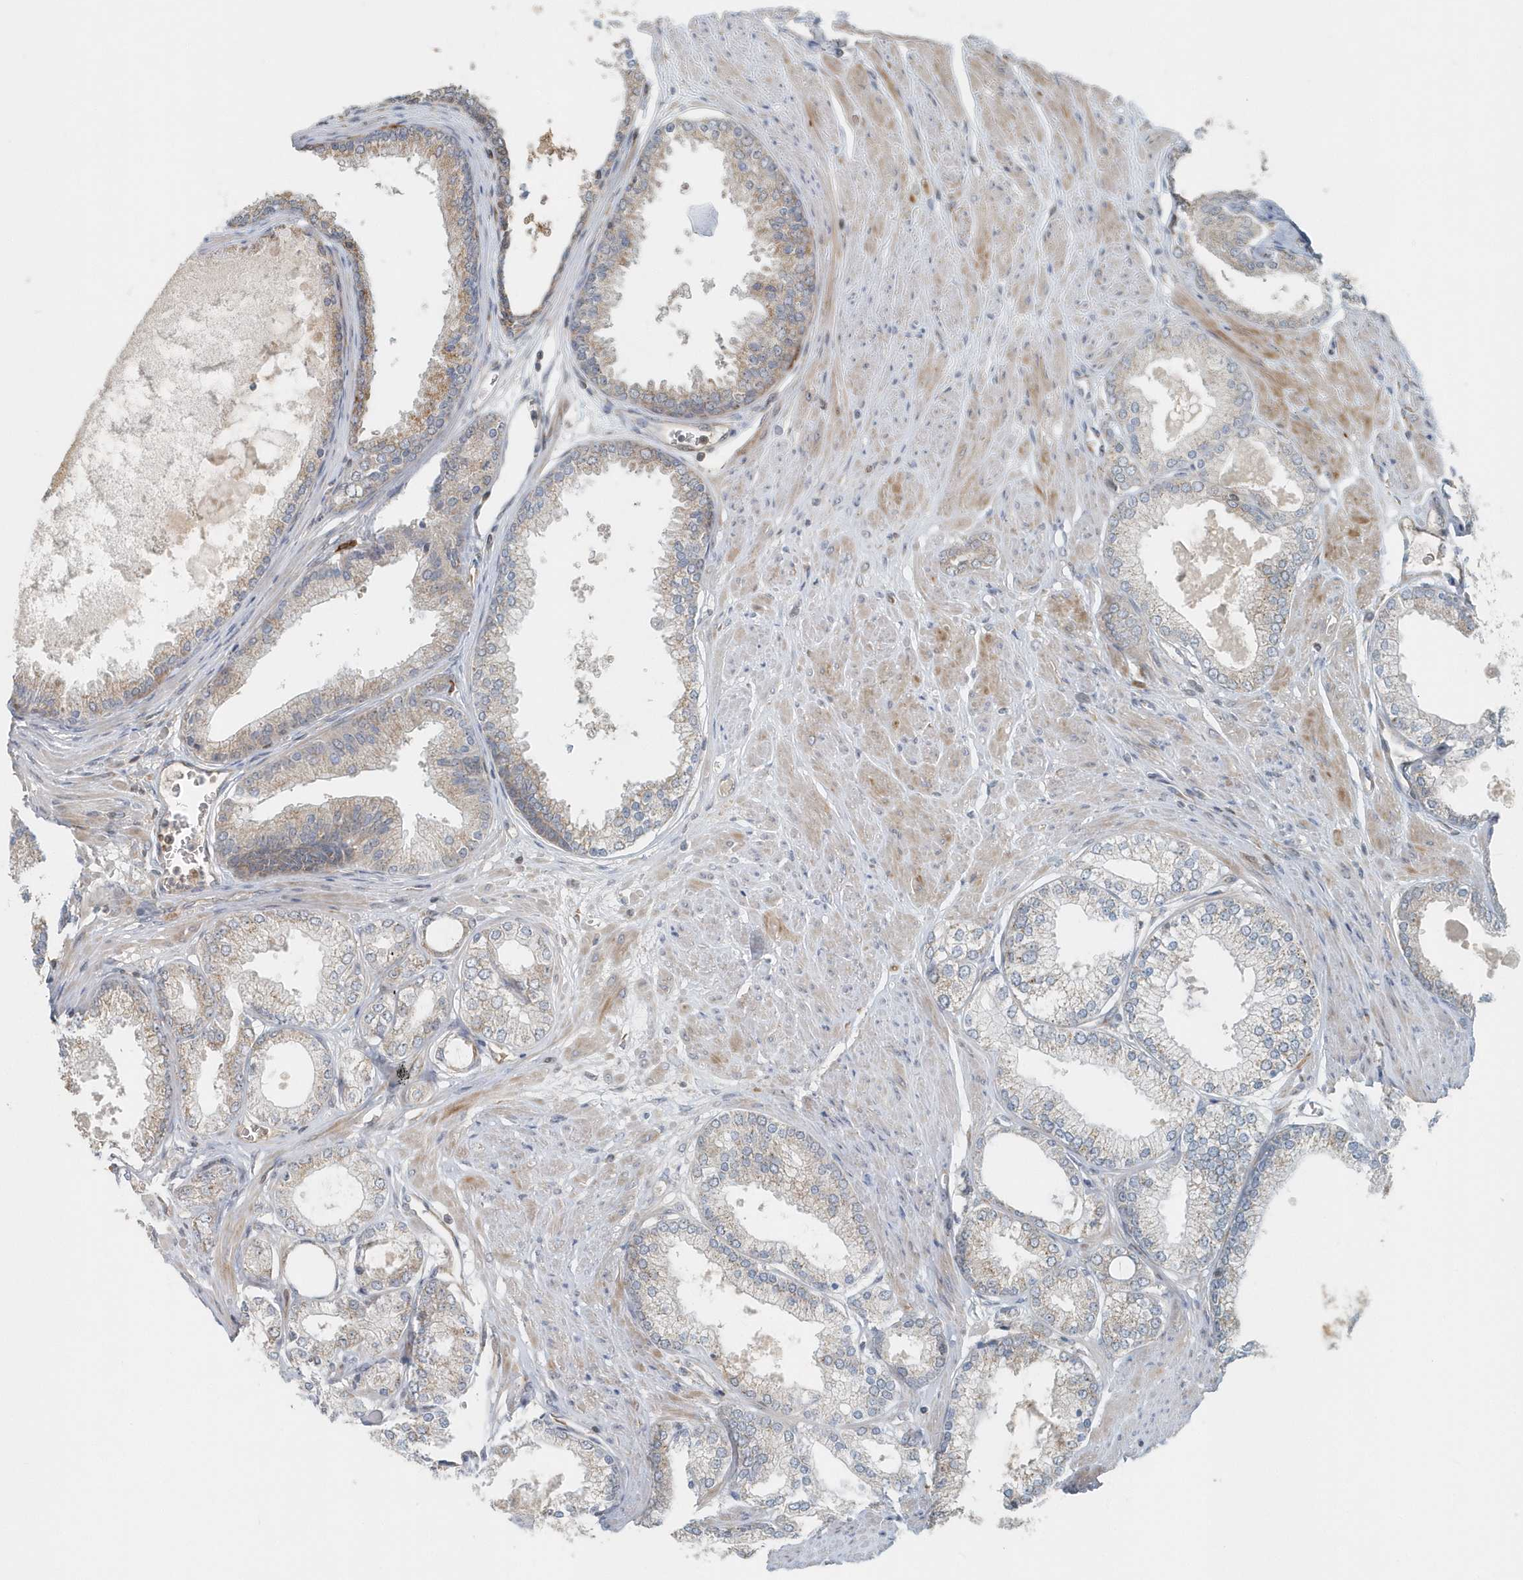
{"staining": {"intensity": "weak", "quantity": "25%-75%", "location": "cytoplasmic/membranous"}, "tissue": "prostate cancer", "cell_type": "Tumor cells", "image_type": "cancer", "snomed": [{"axis": "morphology", "description": "Adenocarcinoma, High grade"}, {"axis": "topography", "description": "Prostate"}], "caption": "High-magnification brightfield microscopy of prostate cancer (high-grade adenocarcinoma) stained with DAB (3,3'-diaminobenzidine) (brown) and counterstained with hematoxylin (blue). tumor cells exhibit weak cytoplasmic/membranous staining is identified in approximately25%-75% of cells.", "gene": "MMUT", "patient": {"sex": "male", "age": 61}}